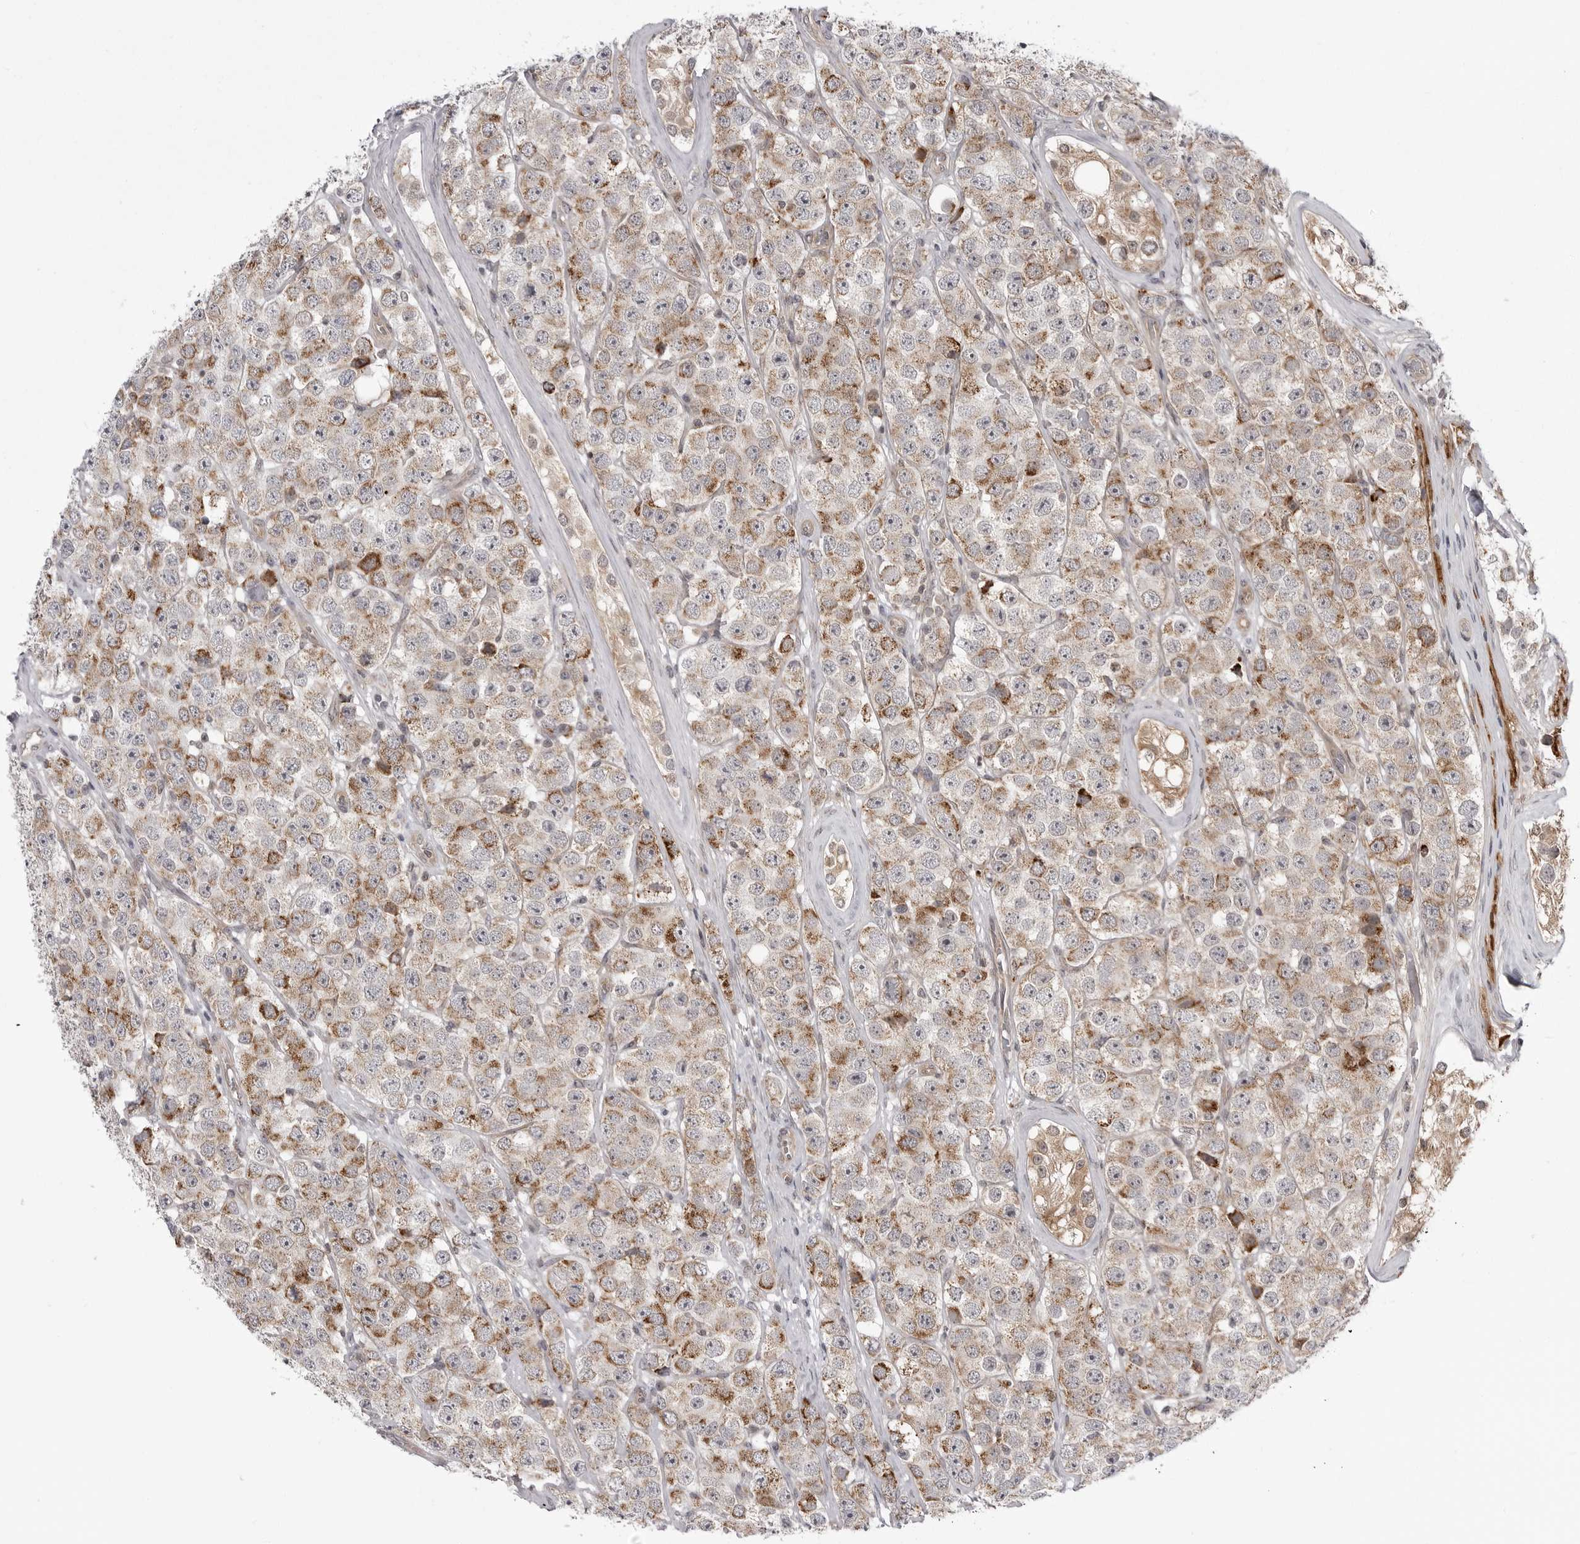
{"staining": {"intensity": "moderate", "quantity": ">75%", "location": "cytoplasmic/membranous"}, "tissue": "testis cancer", "cell_type": "Tumor cells", "image_type": "cancer", "snomed": [{"axis": "morphology", "description": "Seminoma, NOS"}, {"axis": "topography", "description": "Testis"}], "caption": "The image shows staining of testis cancer, revealing moderate cytoplasmic/membranous protein positivity (brown color) within tumor cells.", "gene": "CCDC18", "patient": {"sex": "male", "age": 28}}